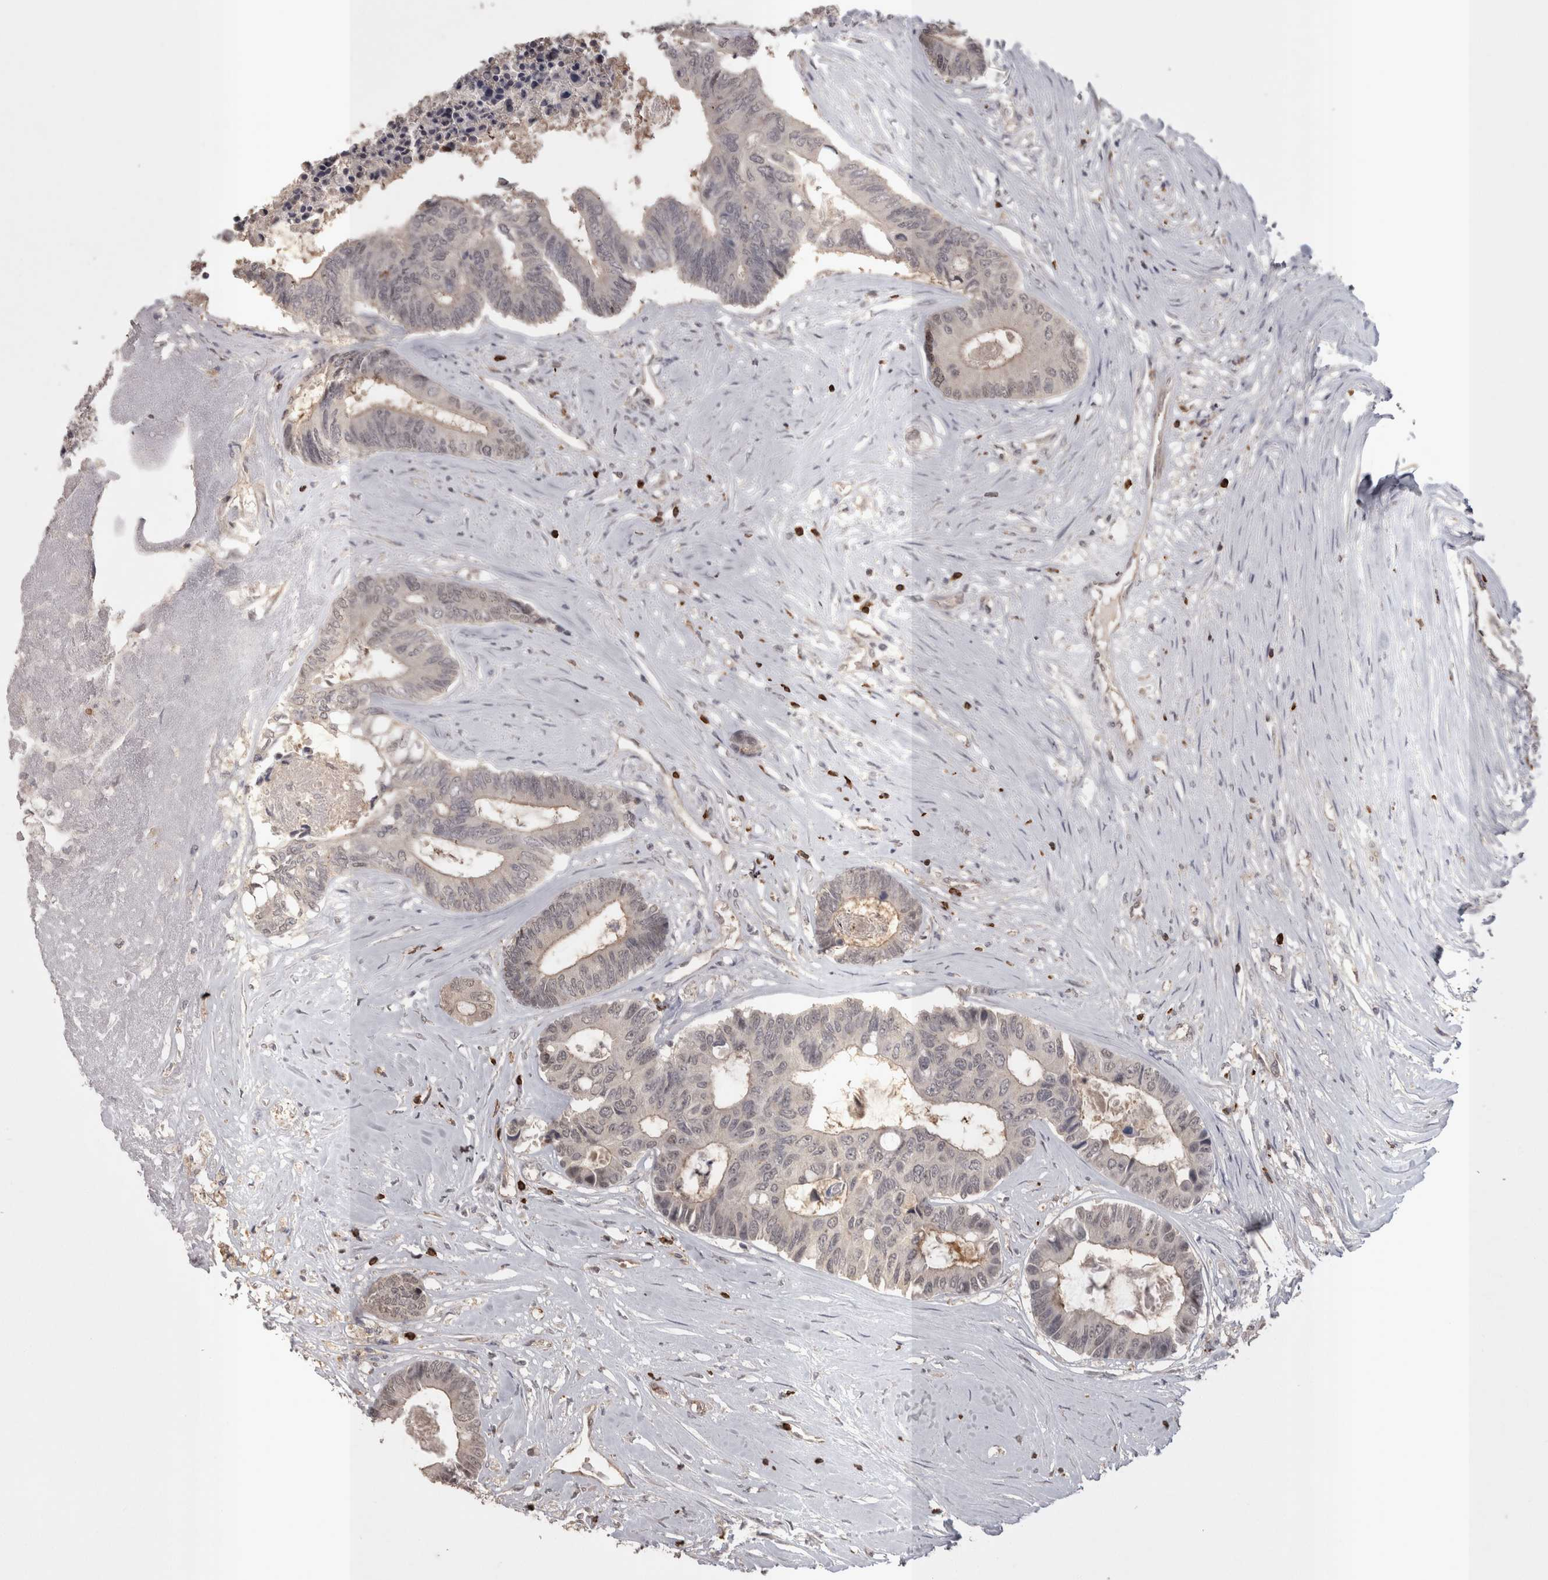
{"staining": {"intensity": "weak", "quantity": "<25%", "location": "nuclear"}, "tissue": "colorectal cancer", "cell_type": "Tumor cells", "image_type": "cancer", "snomed": [{"axis": "morphology", "description": "Adenocarcinoma, NOS"}, {"axis": "topography", "description": "Rectum"}], "caption": "Immunohistochemical staining of human colorectal cancer (adenocarcinoma) shows no significant expression in tumor cells. Brightfield microscopy of immunohistochemistry (IHC) stained with DAB (brown) and hematoxylin (blue), captured at high magnification.", "gene": "SKAP1", "patient": {"sex": "male", "age": 63}}